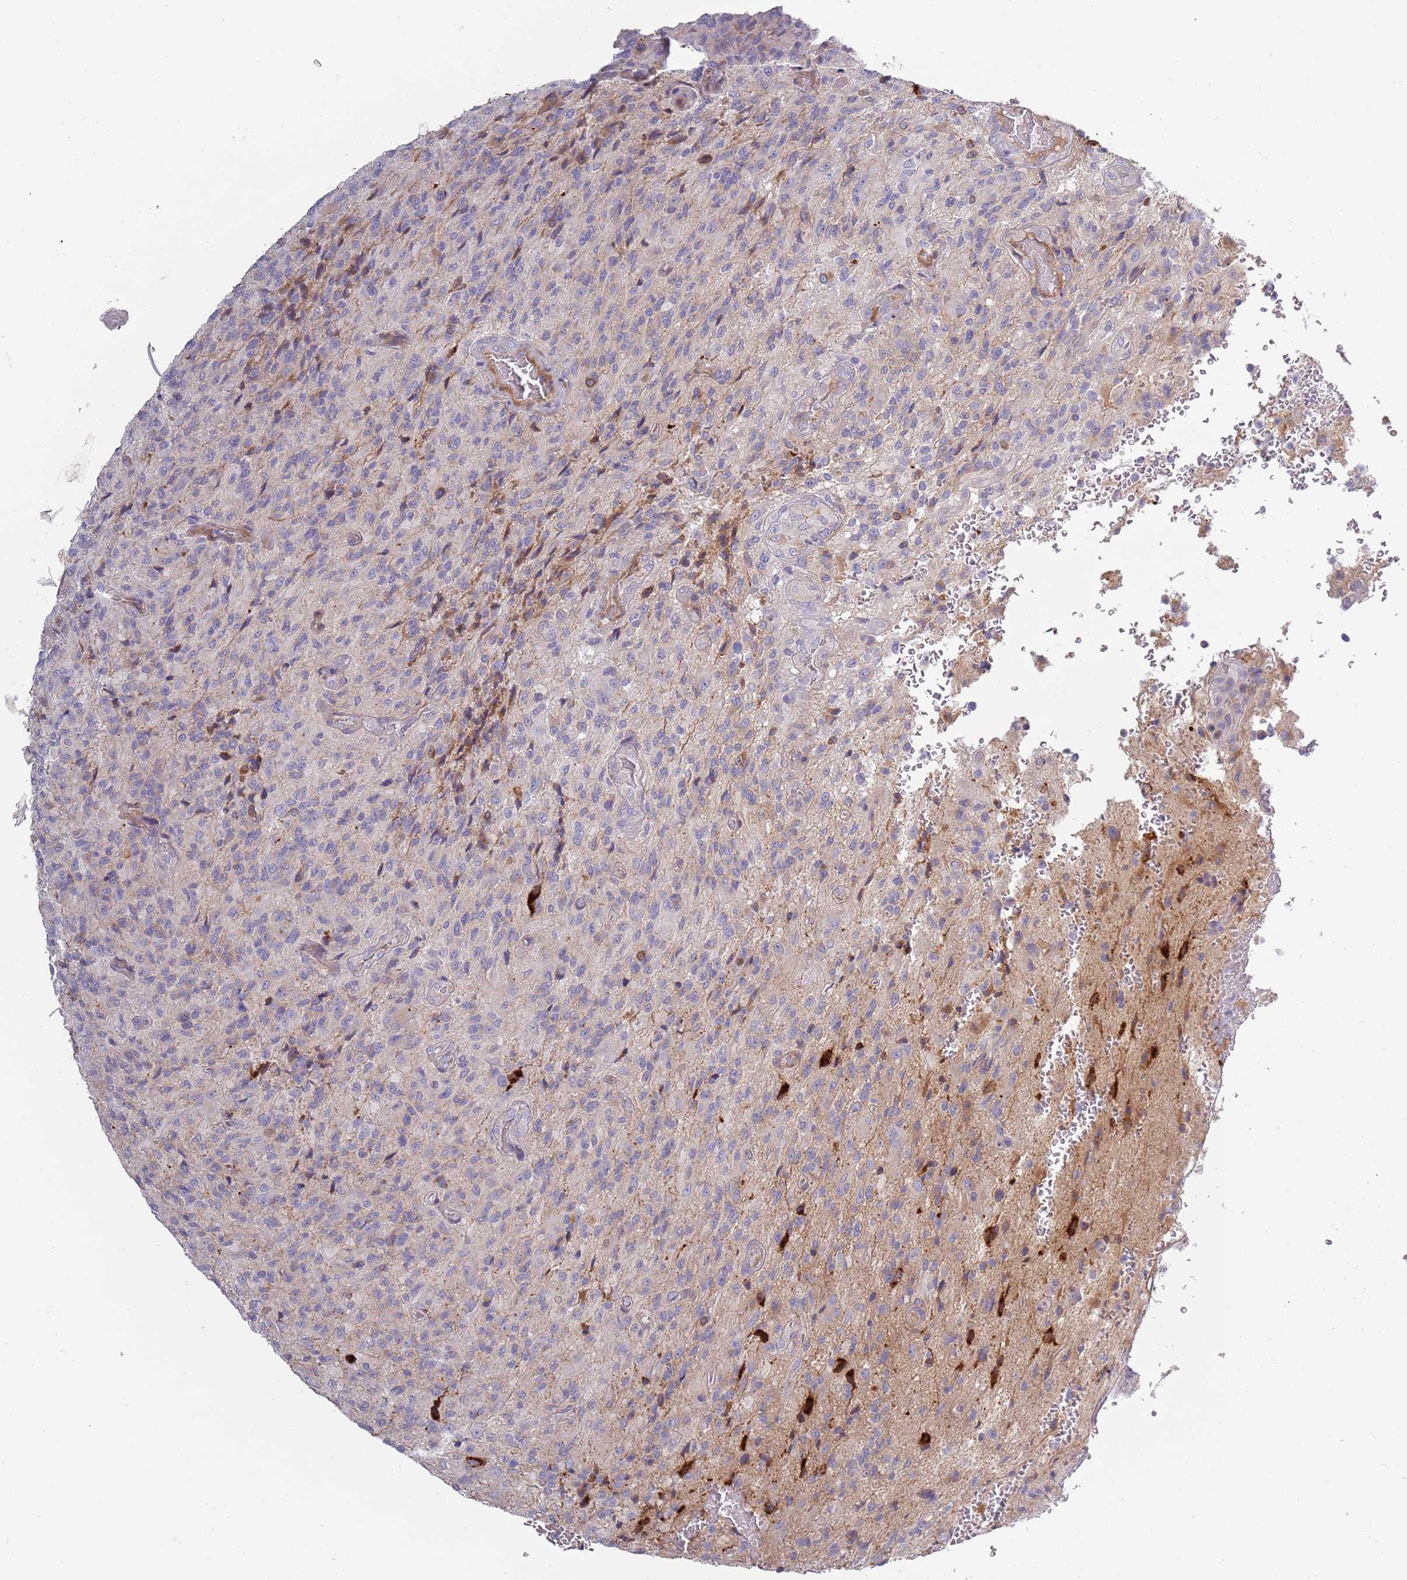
{"staining": {"intensity": "negative", "quantity": "none", "location": "none"}, "tissue": "glioma", "cell_type": "Tumor cells", "image_type": "cancer", "snomed": [{"axis": "morphology", "description": "Normal tissue, NOS"}, {"axis": "morphology", "description": "Glioma, malignant, High grade"}, {"axis": "topography", "description": "Cerebral cortex"}], "caption": "High magnification brightfield microscopy of glioma stained with DAB (3,3'-diaminobenzidine) (brown) and counterstained with hematoxylin (blue): tumor cells show no significant expression.", "gene": "TNFRSF6B", "patient": {"sex": "male", "age": 56}}